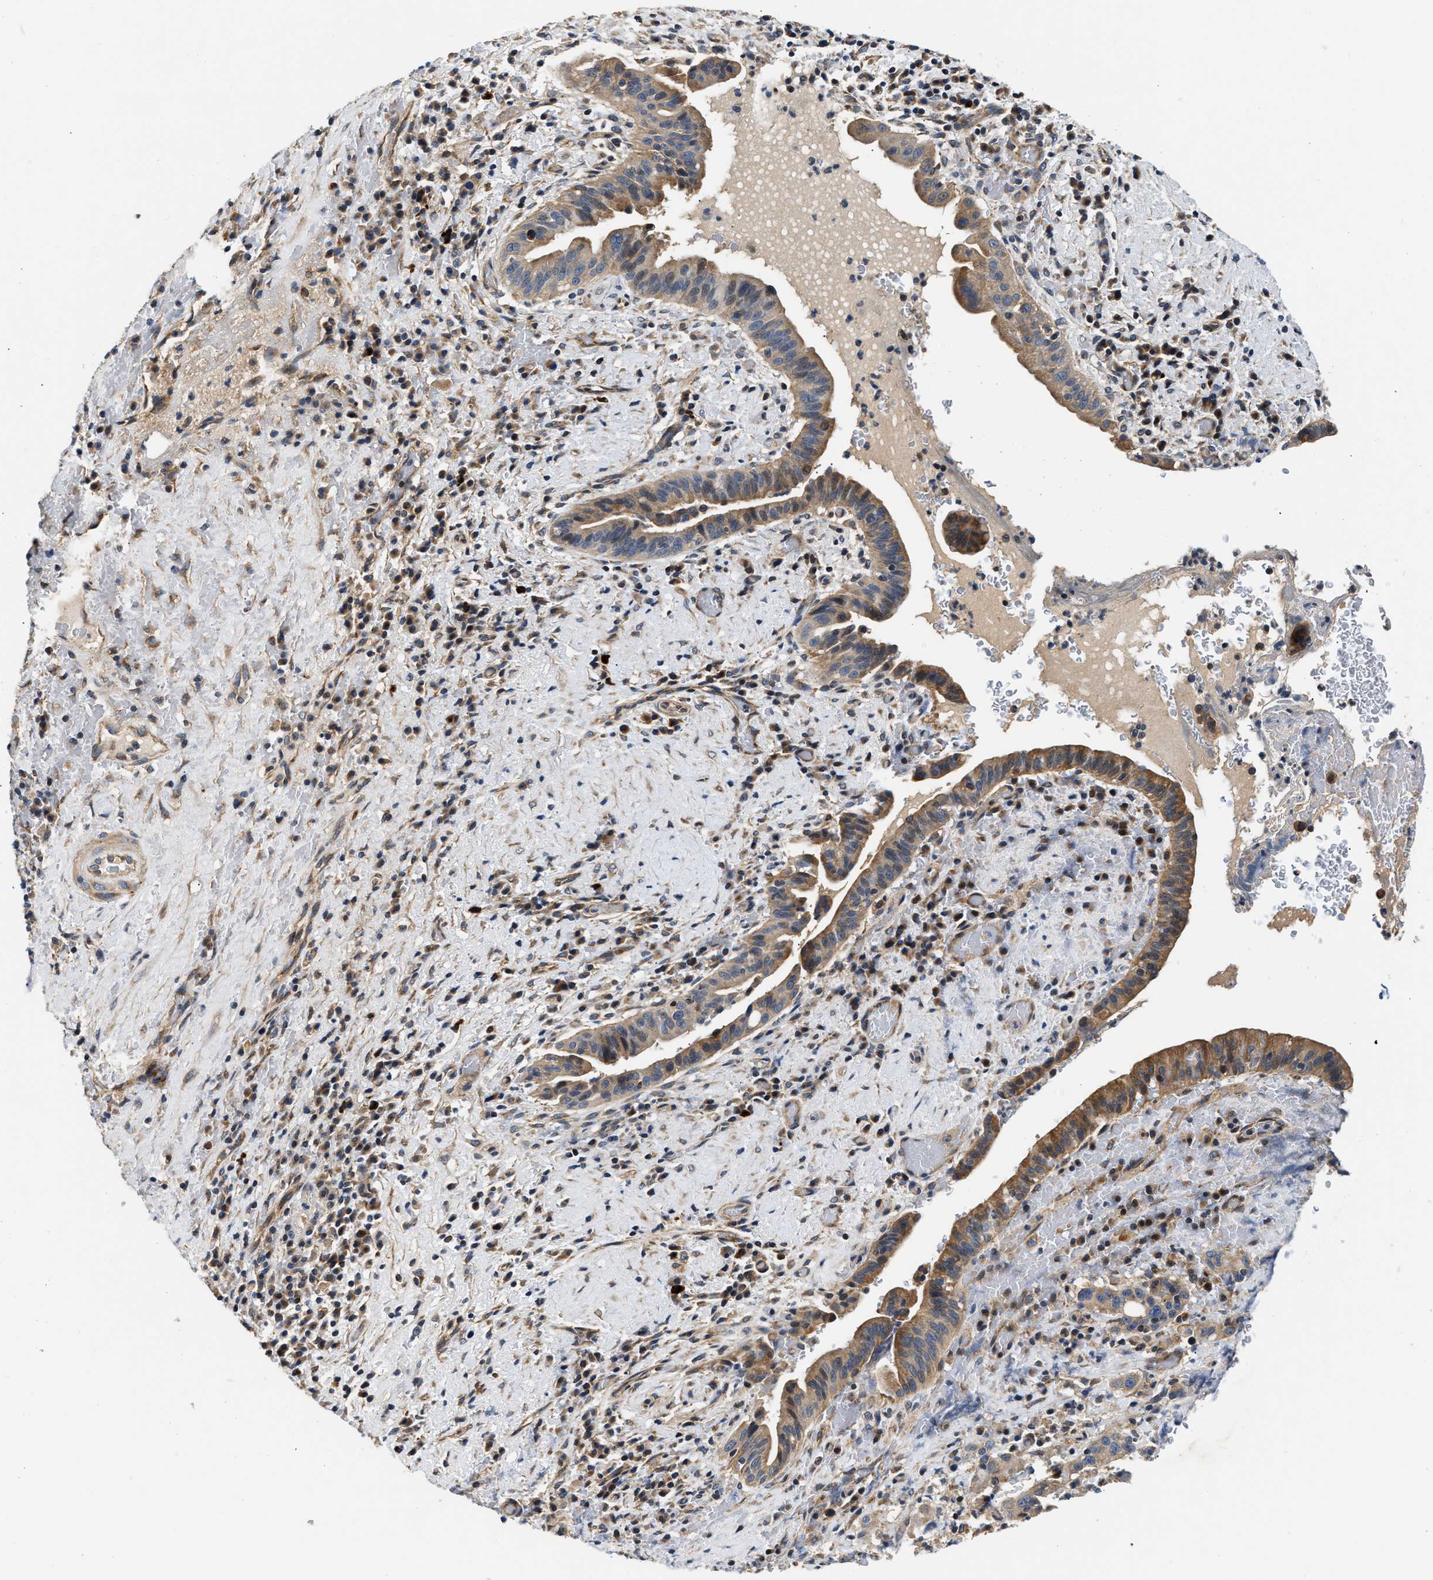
{"staining": {"intensity": "moderate", "quantity": "<25%", "location": "cytoplasmic/membranous"}, "tissue": "liver cancer", "cell_type": "Tumor cells", "image_type": "cancer", "snomed": [{"axis": "morphology", "description": "Cholangiocarcinoma"}, {"axis": "topography", "description": "Liver"}], "caption": "A high-resolution photomicrograph shows immunohistochemistry (IHC) staining of liver cancer (cholangiocarcinoma), which reveals moderate cytoplasmic/membranous staining in about <25% of tumor cells. The staining was performed using DAB (3,3'-diaminobenzidine) to visualize the protein expression in brown, while the nuclei were stained in blue with hematoxylin (Magnification: 20x).", "gene": "TEX2", "patient": {"sex": "female", "age": 38}}